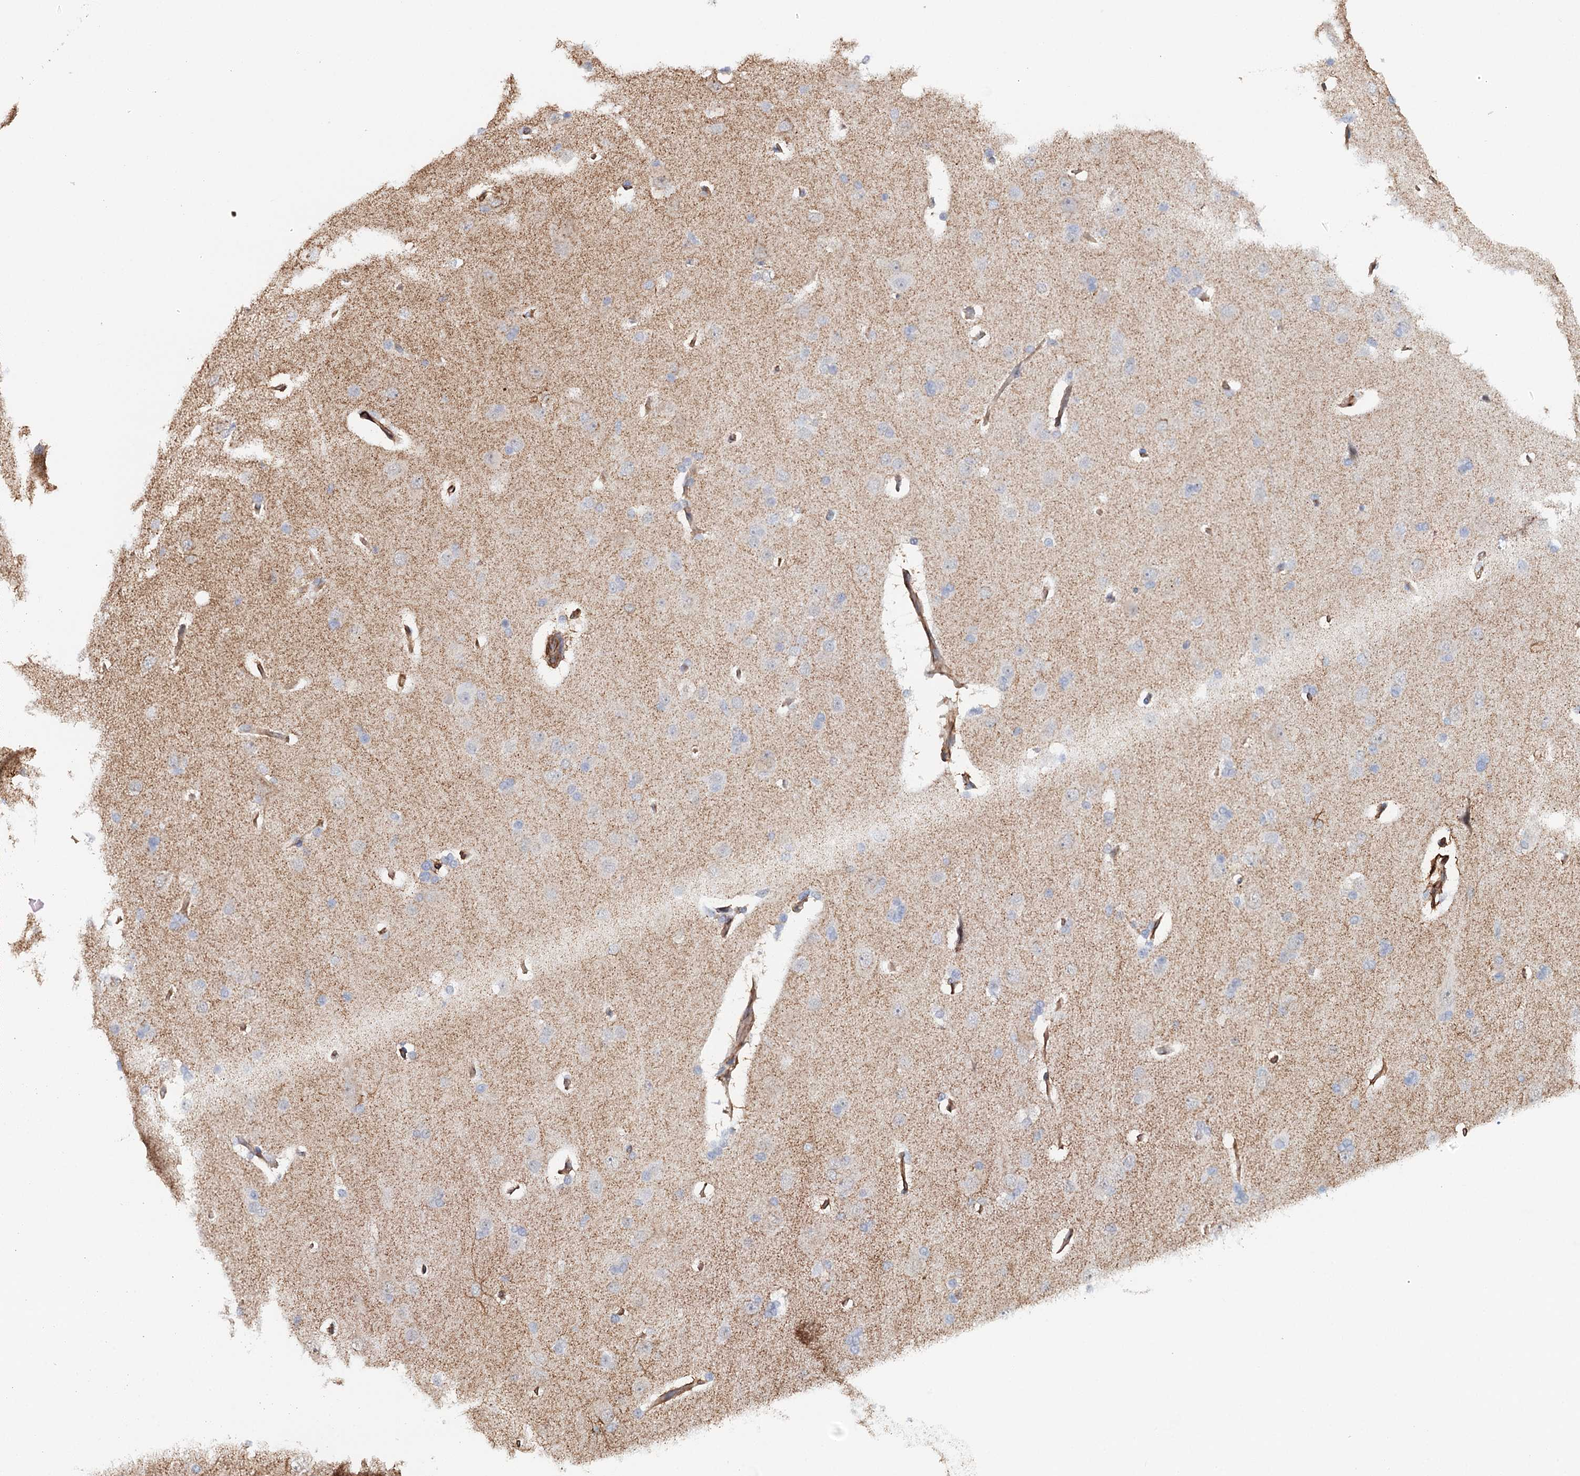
{"staining": {"intensity": "moderate", "quantity": ">75%", "location": "cytoplasmic/membranous"}, "tissue": "cerebral cortex", "cell_type": "Endothelial cells", "image_type": "normal", "snomed": [{"axis": "morphology", "description": "Normal tissue, NOS"}, {"axis": "topography", "description": "Cerebral cortex"}], "caption": "Cerebral cortex stained with DAB immunohistochemistry (IHC) shows medium levels of moderate cytoplasmic/membranous expression in about >75% of endothelial cells.", "gene": "SYNPO", "patient": {"sex": "male", "age": 62}}